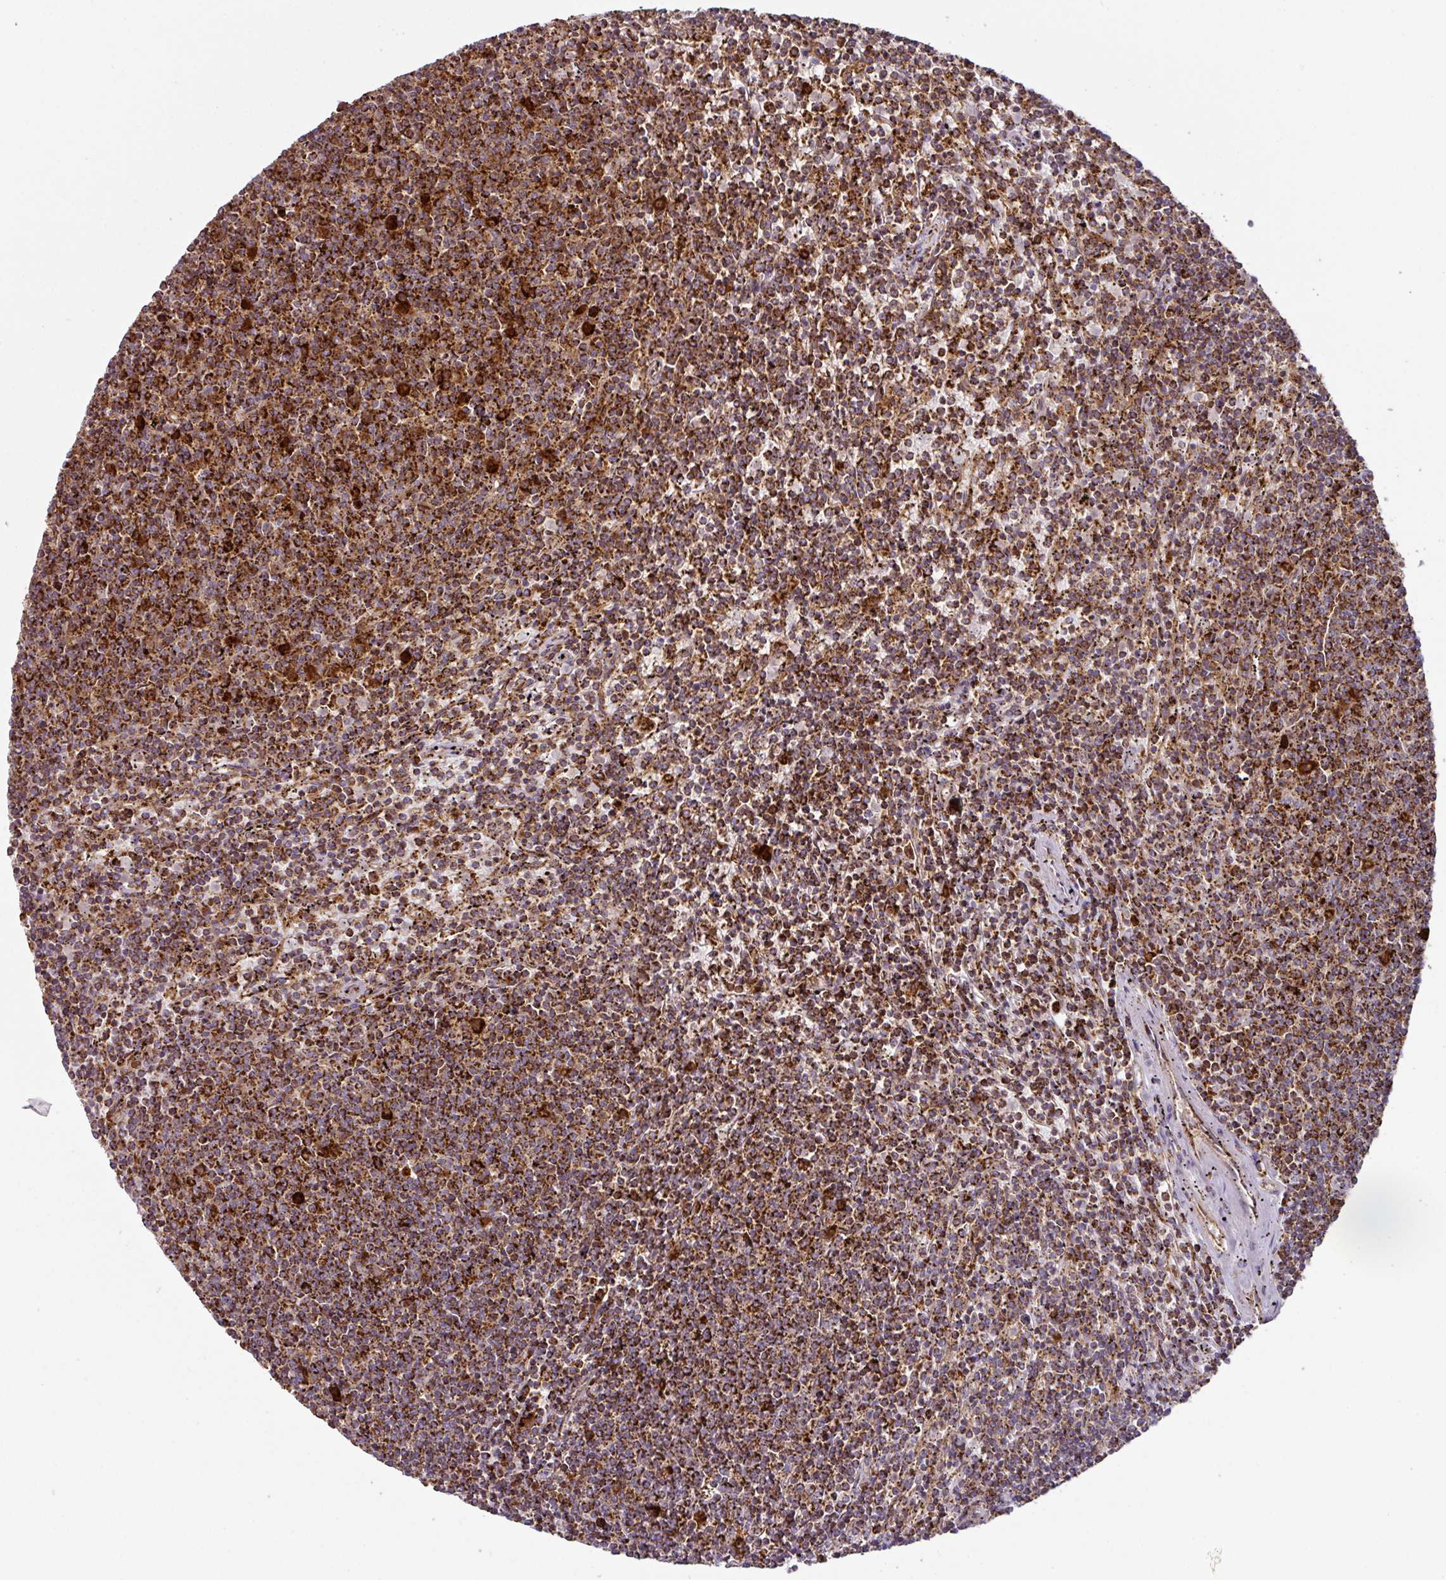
{"staining": {"intensity": "moderate", "quantity": ">75%", "location": "cytoplasmic/membranous"}, "tissue": "lymphoma", "cell_type": "Tumor cells", "image_type": "cancer", "snomed": [{"axis": "morphology", "description": "Malignant lymphoma, non-Hodgkin's type, Low grade"}, {"axis": "topography", "description": "Spleen"}], "caption": "Approximately >75% of tumor cells in human malignant lymphoma, non-Hodgkin's type (low-grade) display moderate cytoplasmic/membranous protein expression as visualized by brown immunohistochemical staining.", "gene": "TRAP1", "patient": {"sex": "female", "age": 50}}